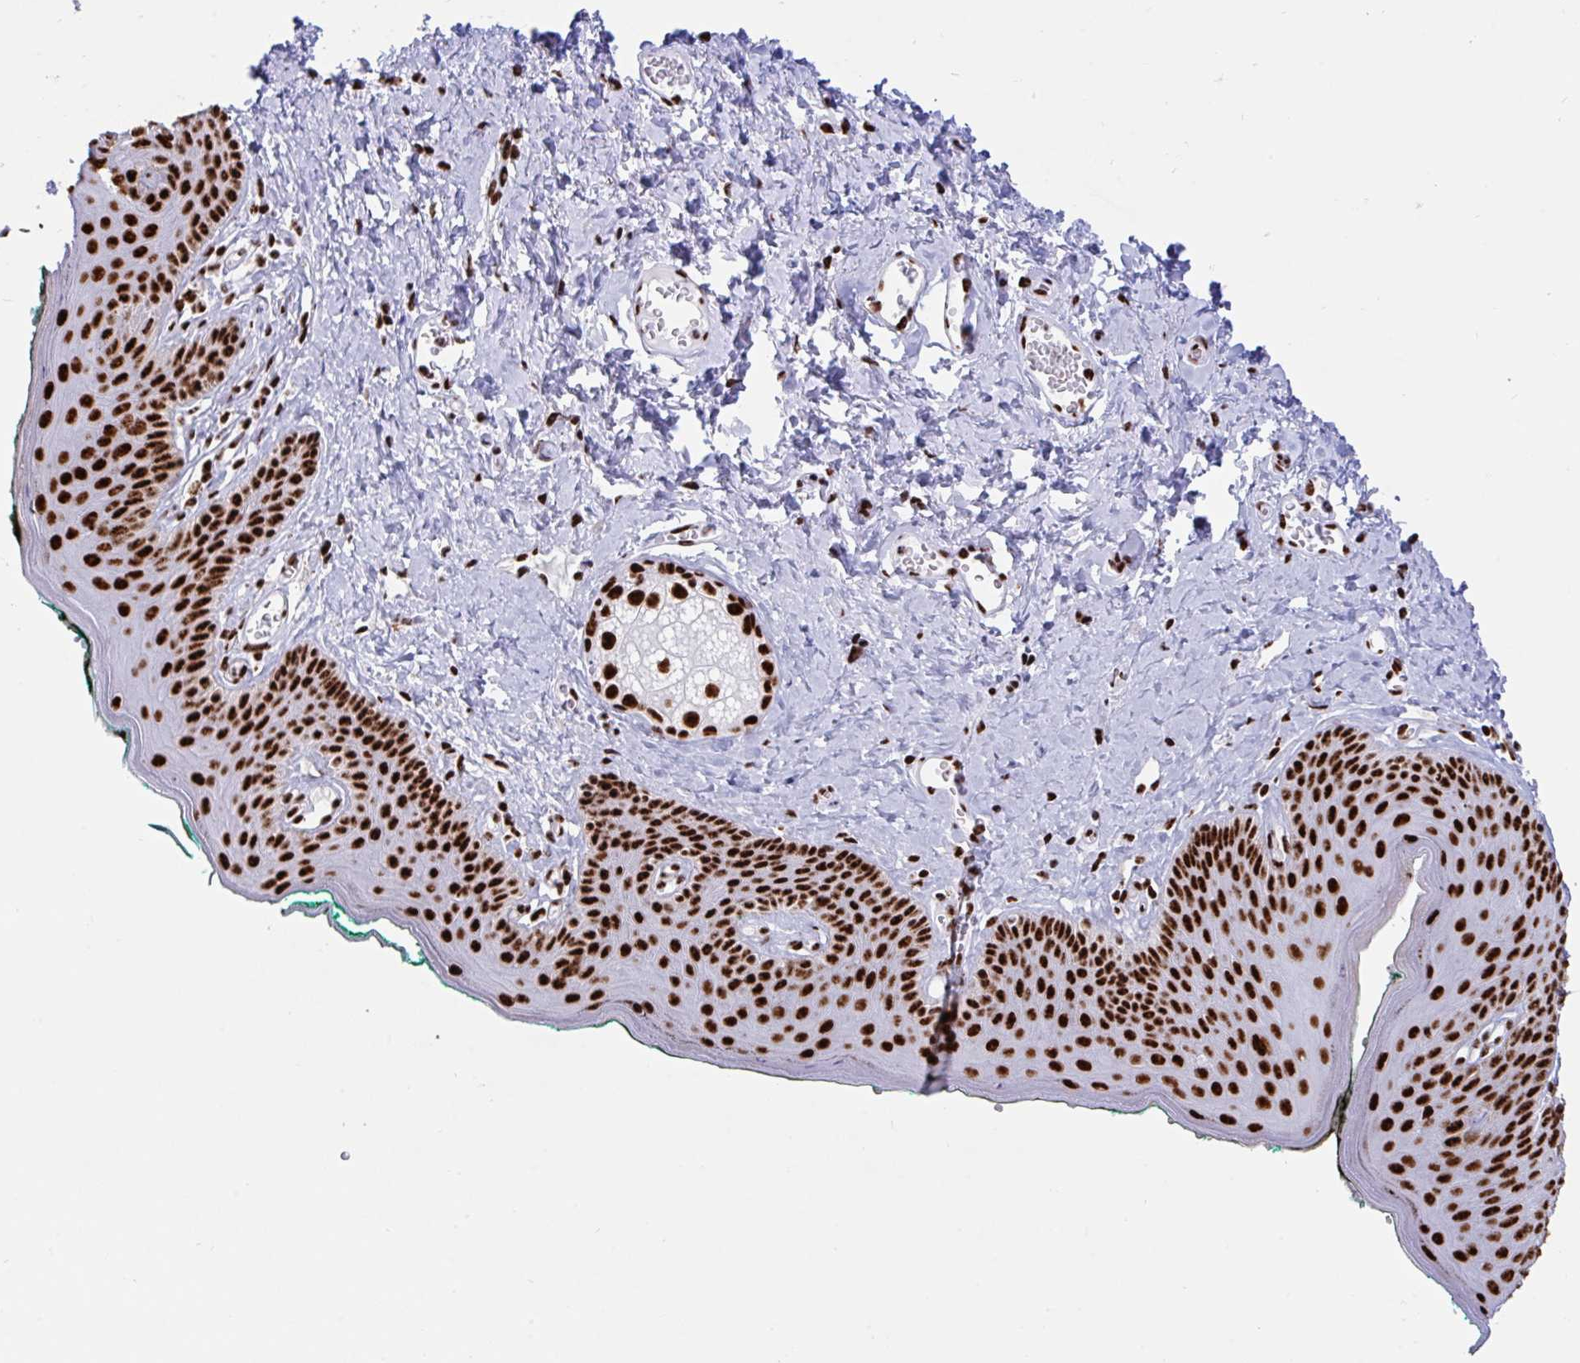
{"staining": {"intensity": "strong", "quantity": ">75%", "location": "nuclear"}, "tissue": "skin", "cell_type": "Epidermal cells", "image_type": "normal", "snomed": [{"axis": "morphology", "description": "Normal tissue, NOS"}, {"axis": "topography", "description": "Vulva"}, {"axis": "topography", "description": "Peripheral nerve tissue"}], "caption": "Skin stained for a protein (brown) demonstrates strong nuclear positive staining in about >75% of epidermal cells.", "gene": "IKZF2", "patient": {"sex": "female", "age": 66}}